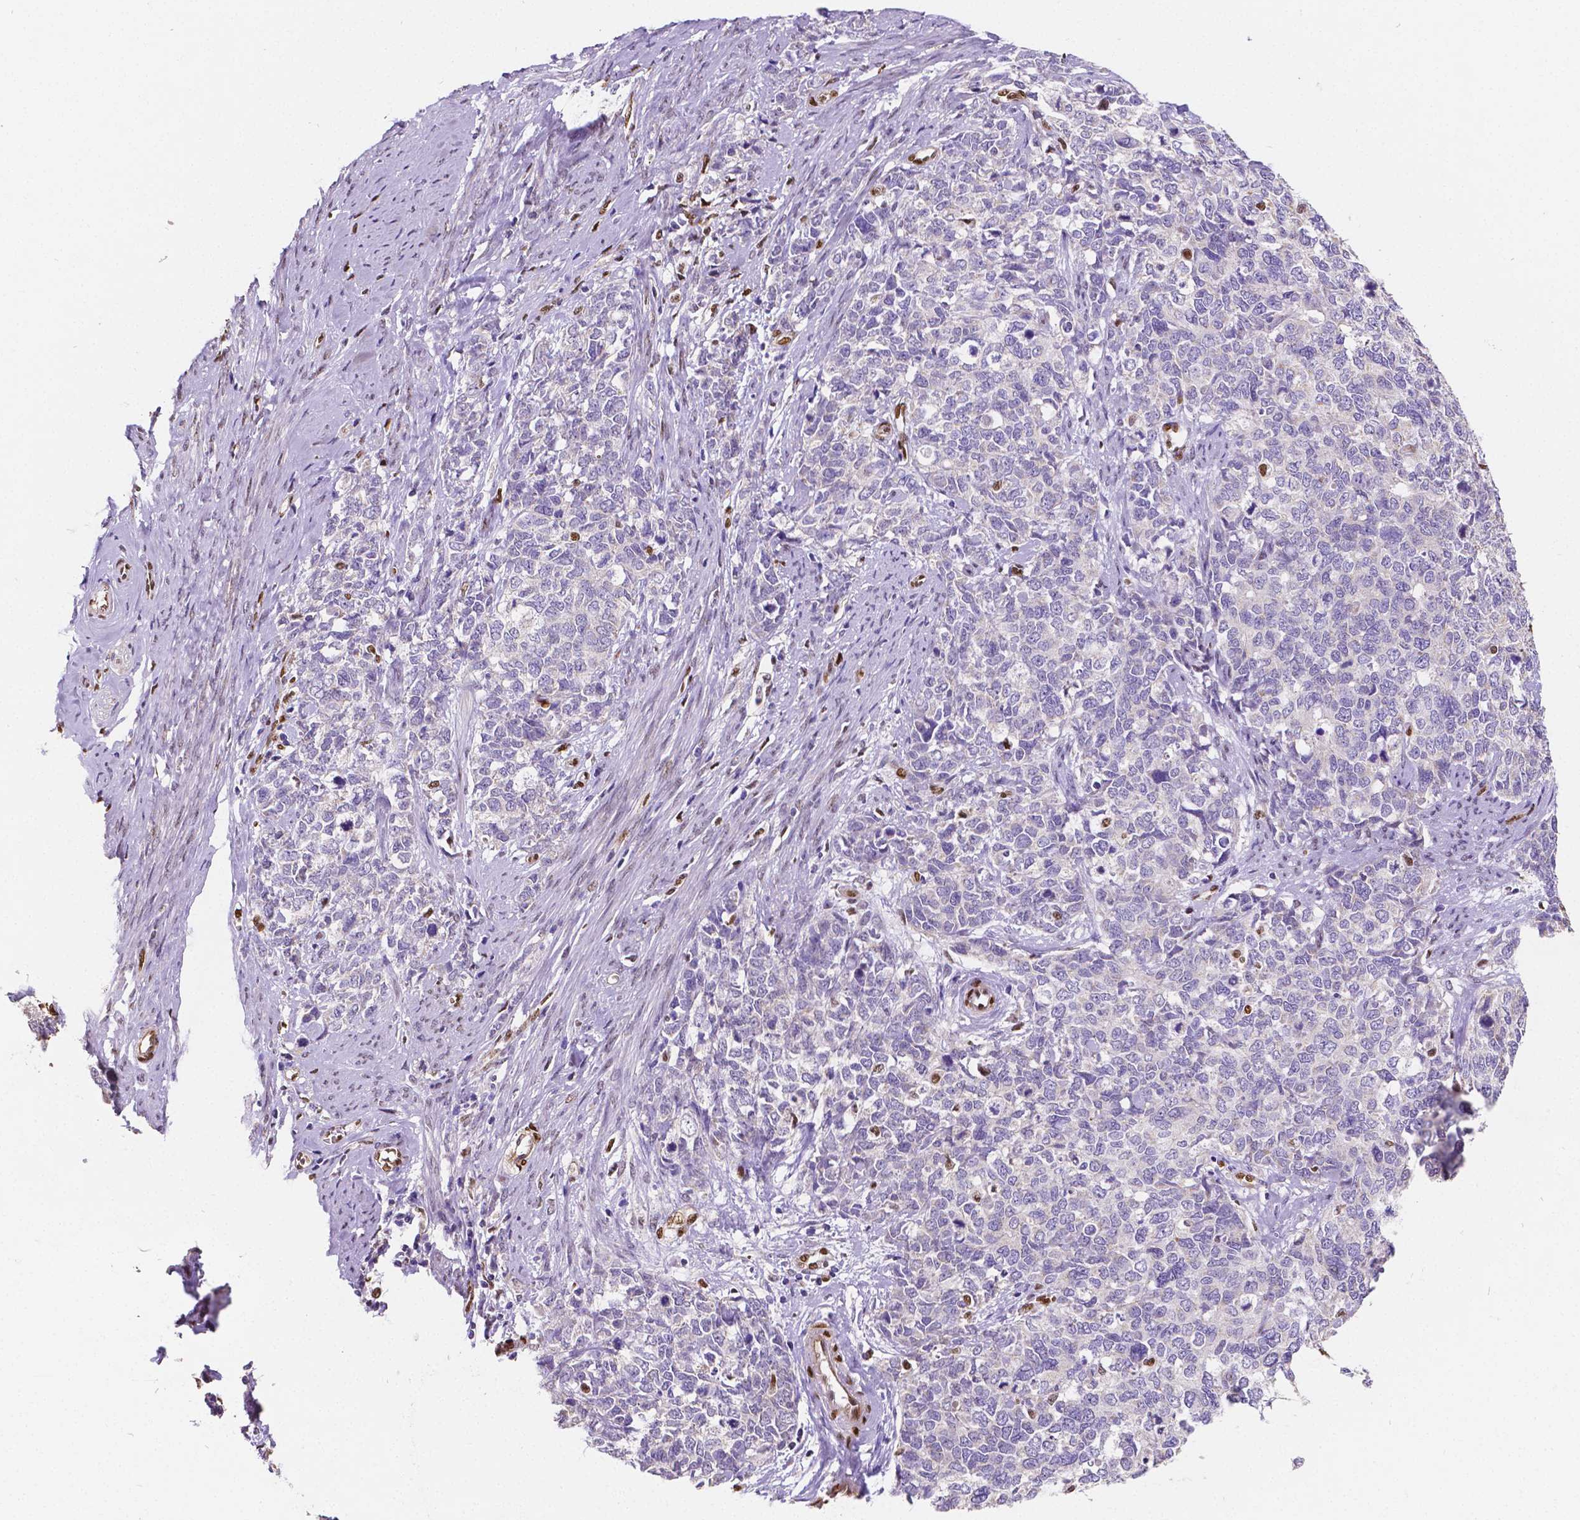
{"staining": {"intensity": "negative", "quantity": "none", "location": "none"}, "tissue": "cervical cancer", "cell_type": "Tumor cells", "image_type": "cancer", "snomed": [{"axis": "morphology", "description": "Squamous cell carcinoma, NOS"}, {"axis": "topography", "description": "Cervix"}], "caption": "DAB (3,3'-diaminobenzidine) immunohistochemical staining of human squamous cell carcinoma (cervical) shows no significant positivity in tumor cells.", "gene": "MEF2C", "patient": {"sex": "female", "age": 63}}